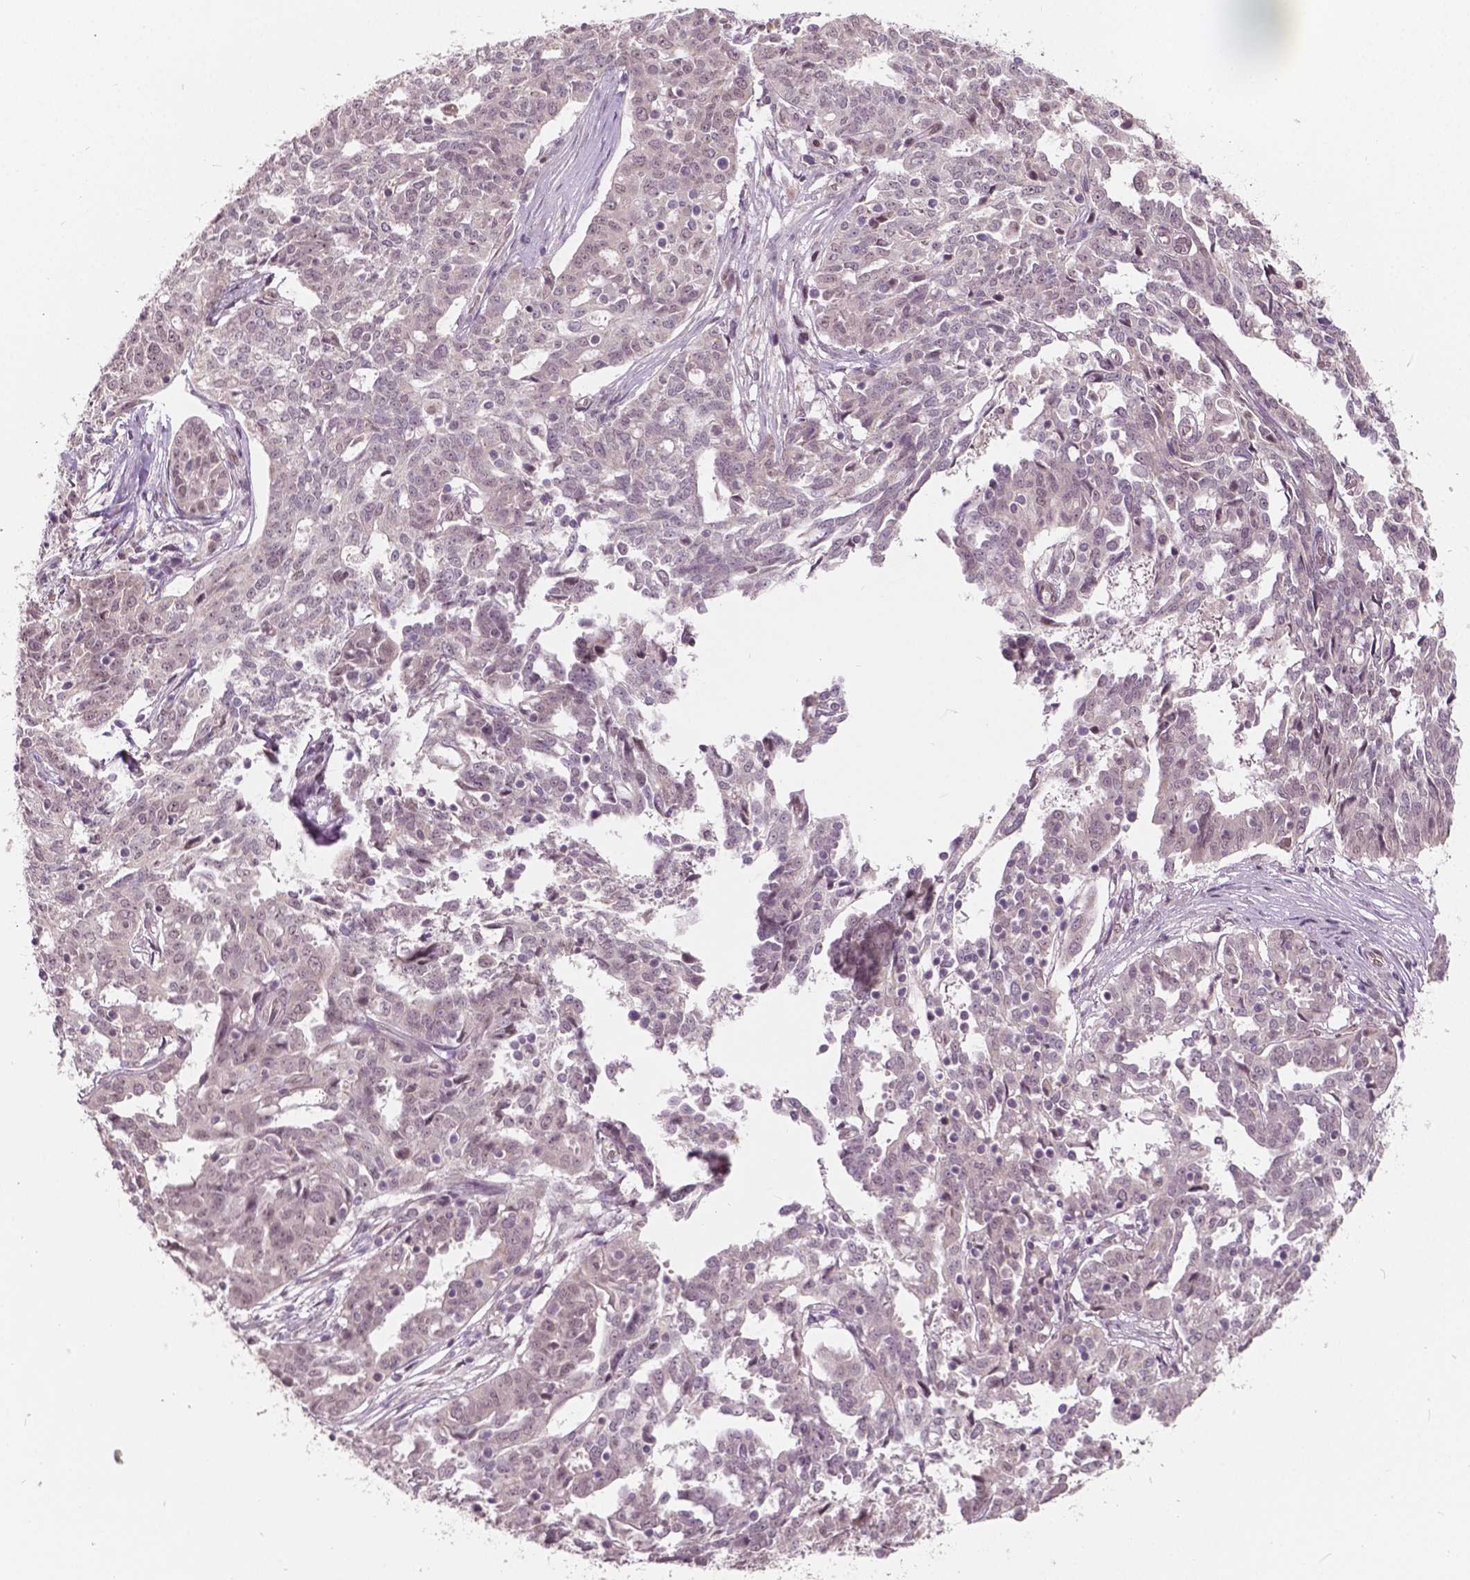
{"staining": {"intensity": "negative", "quantity": "none", "location": "none"}, "tissue": "ovarian cancer", "cell_type": "Tumor cells", "image_type": "cancer", "snomed": [{"axis": "morphology", "description": "Cystadenocarcinoma, serous, NOS"}, {"axis": "topography", "description": "Ovary"}], "caption": "An image of ovarian cancer stained for a protein exhibits no brown staining in tumor cells.", "gene": "HMBOX1", "patient": {"sex": "female", "age": 67}}